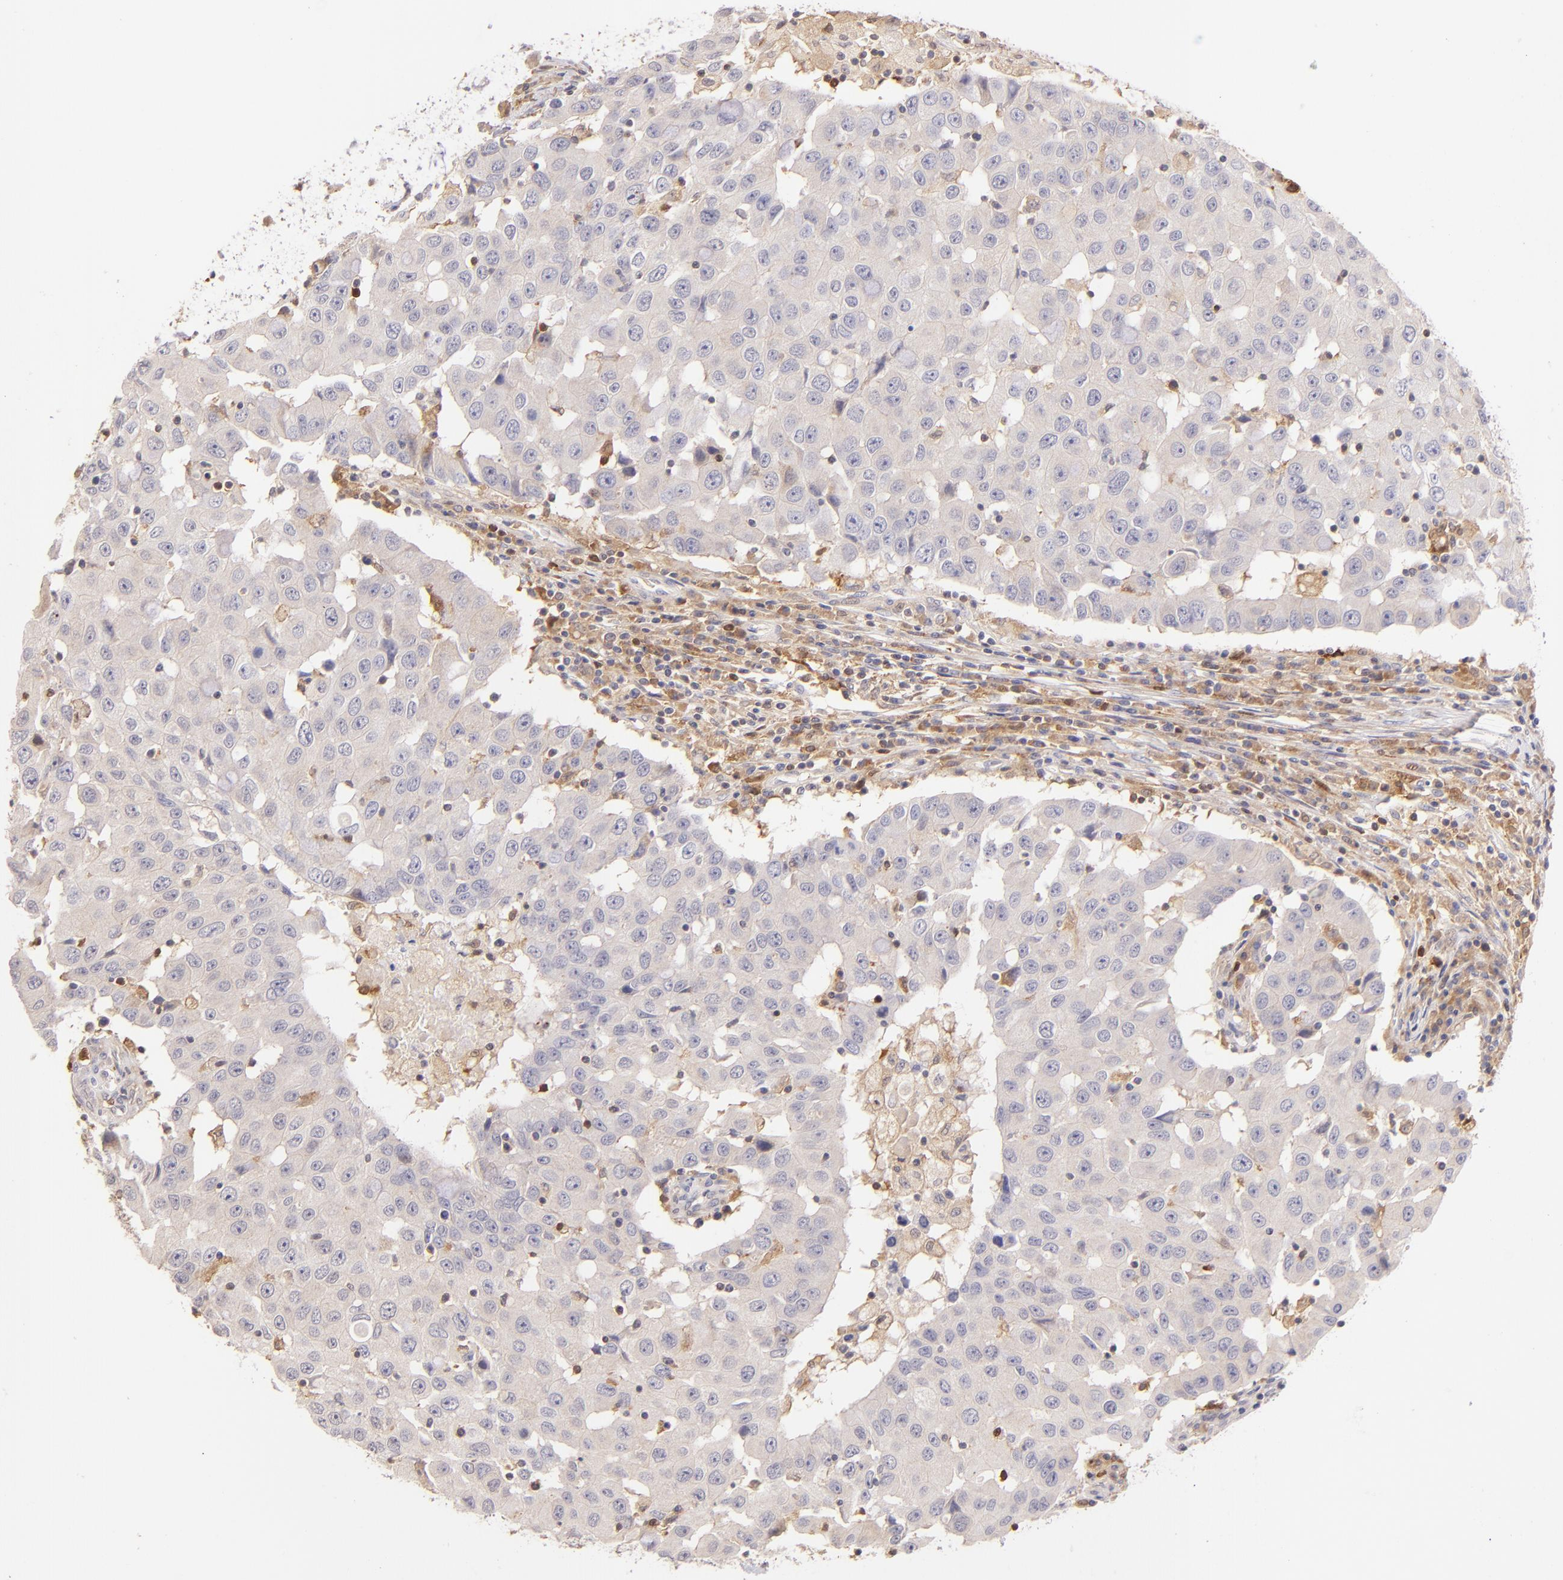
{"staining": {"intensity": "moderate", "quantity": ">75%", "location": "cytoplasmic/membranous"}, "tissue": "breast cancer", "cell_type": "Tumor cells", "image_type": "cancer", "snomed": [{"axis": "morphology", "description": "Duct carcinoma"}, {"axis": "topography", "description": "Breast"}], "caption": "There is medium levels of moderate cytoplasmic/membranous staining in tumor cells of breast invasive ductal carcinoma, as demonstrated by immunohistochemical staining (brown color).", "gene": "BTK", "patient": {"sex": "female", "age": 27}}